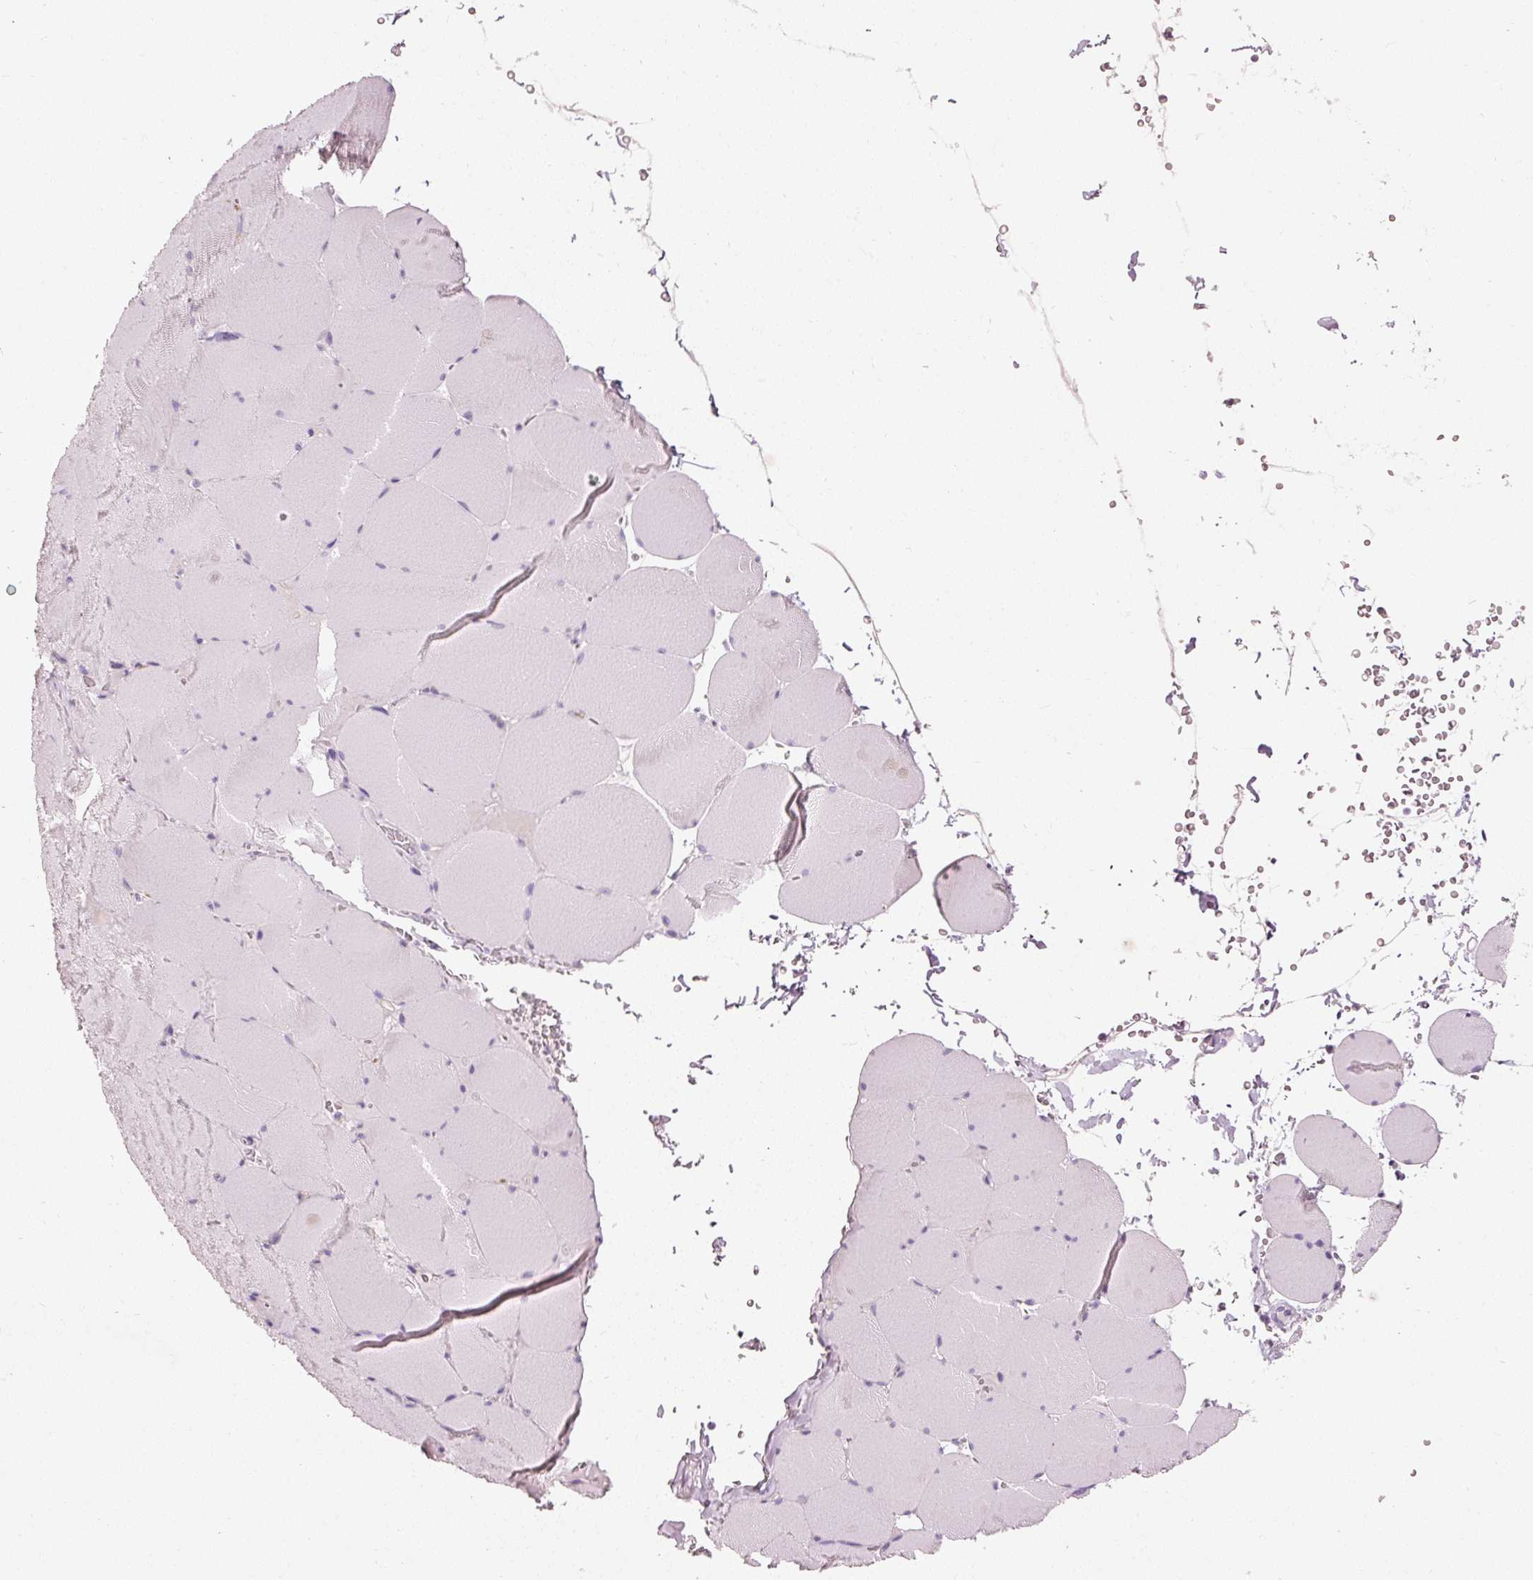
{"staining": {"intensity": "negative", "quantity": "none", "location": "none"}, "tissue": "skeletal muscle", "cell_type": "Myocytes", "image_type": "normal", "snomed": [{"axis": "morphology", "description": "Normal tissue, NOS"}, {"axis": "topography", "description": "Skeletal muscle"}, {"axis": "topography", "description": "Head-Neck"}], "caption": "Immunohistochemical staining of benign skeletal muscle exhibits no significant positivity in myocytes.", "gene": "MUC5AC", "patient": {"sex": "male", "age": 66}}